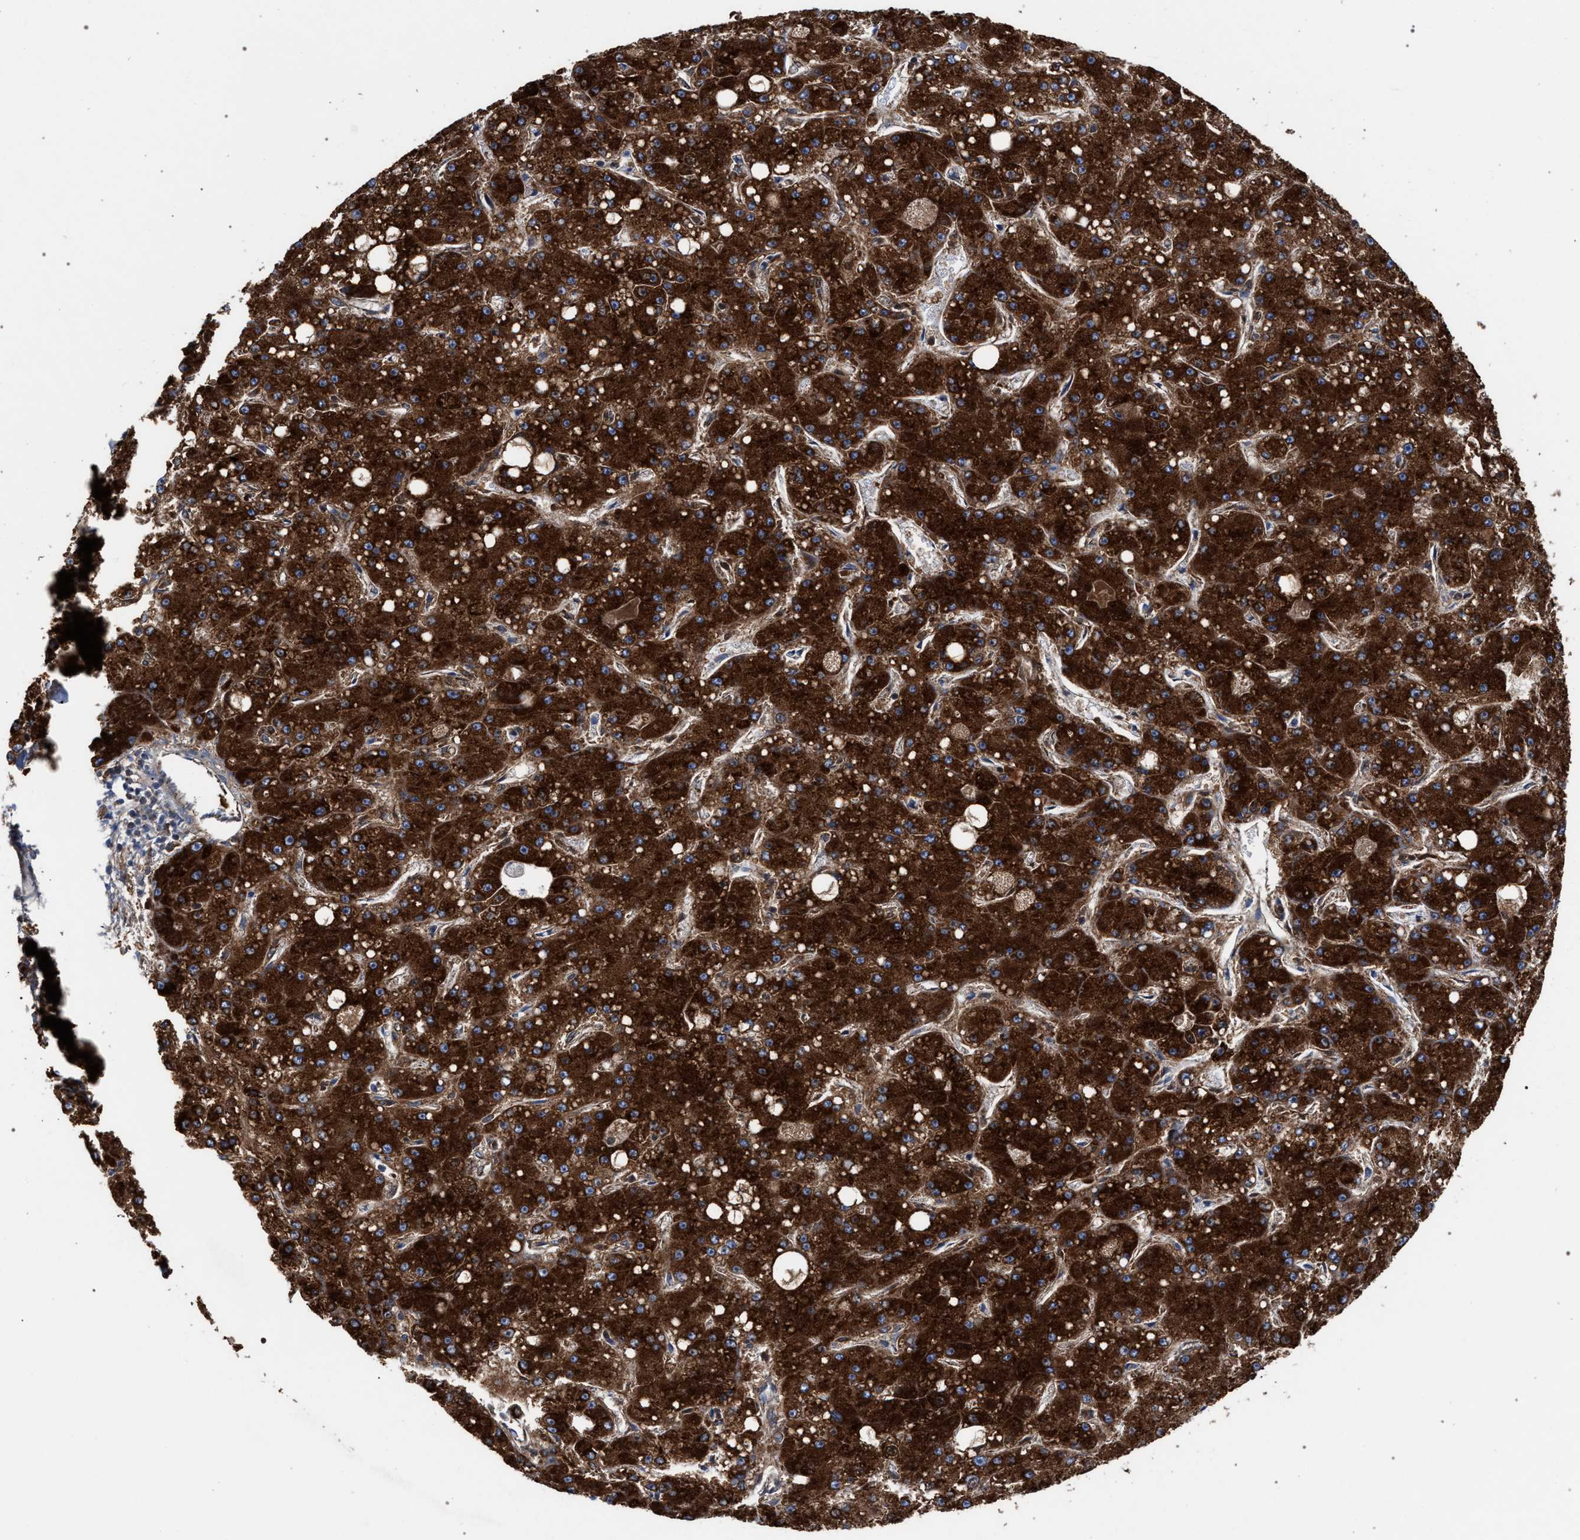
{"staining": {"intensity": "strong", "quantity": ">75%", "location": "cytoplasmic/membranous"}, "tissue": "liver cancer", "cell_type": "Tumor cells", "image_type": "cancer", "snomed": [{"axis": "morphology", "description": "Carcinoma, Hepatocellular, NOS"}, {"axis": "topography", "description": "Liver"}], "caption": "DAB immunohistochemical staining of liver hepatocellular carcinoma demonstrates strong cytoplasmic/membranous protein expression in about >75% of tumor cells.", "gene": "ECI2", "patient": {"sex": "male", "age": 67}}